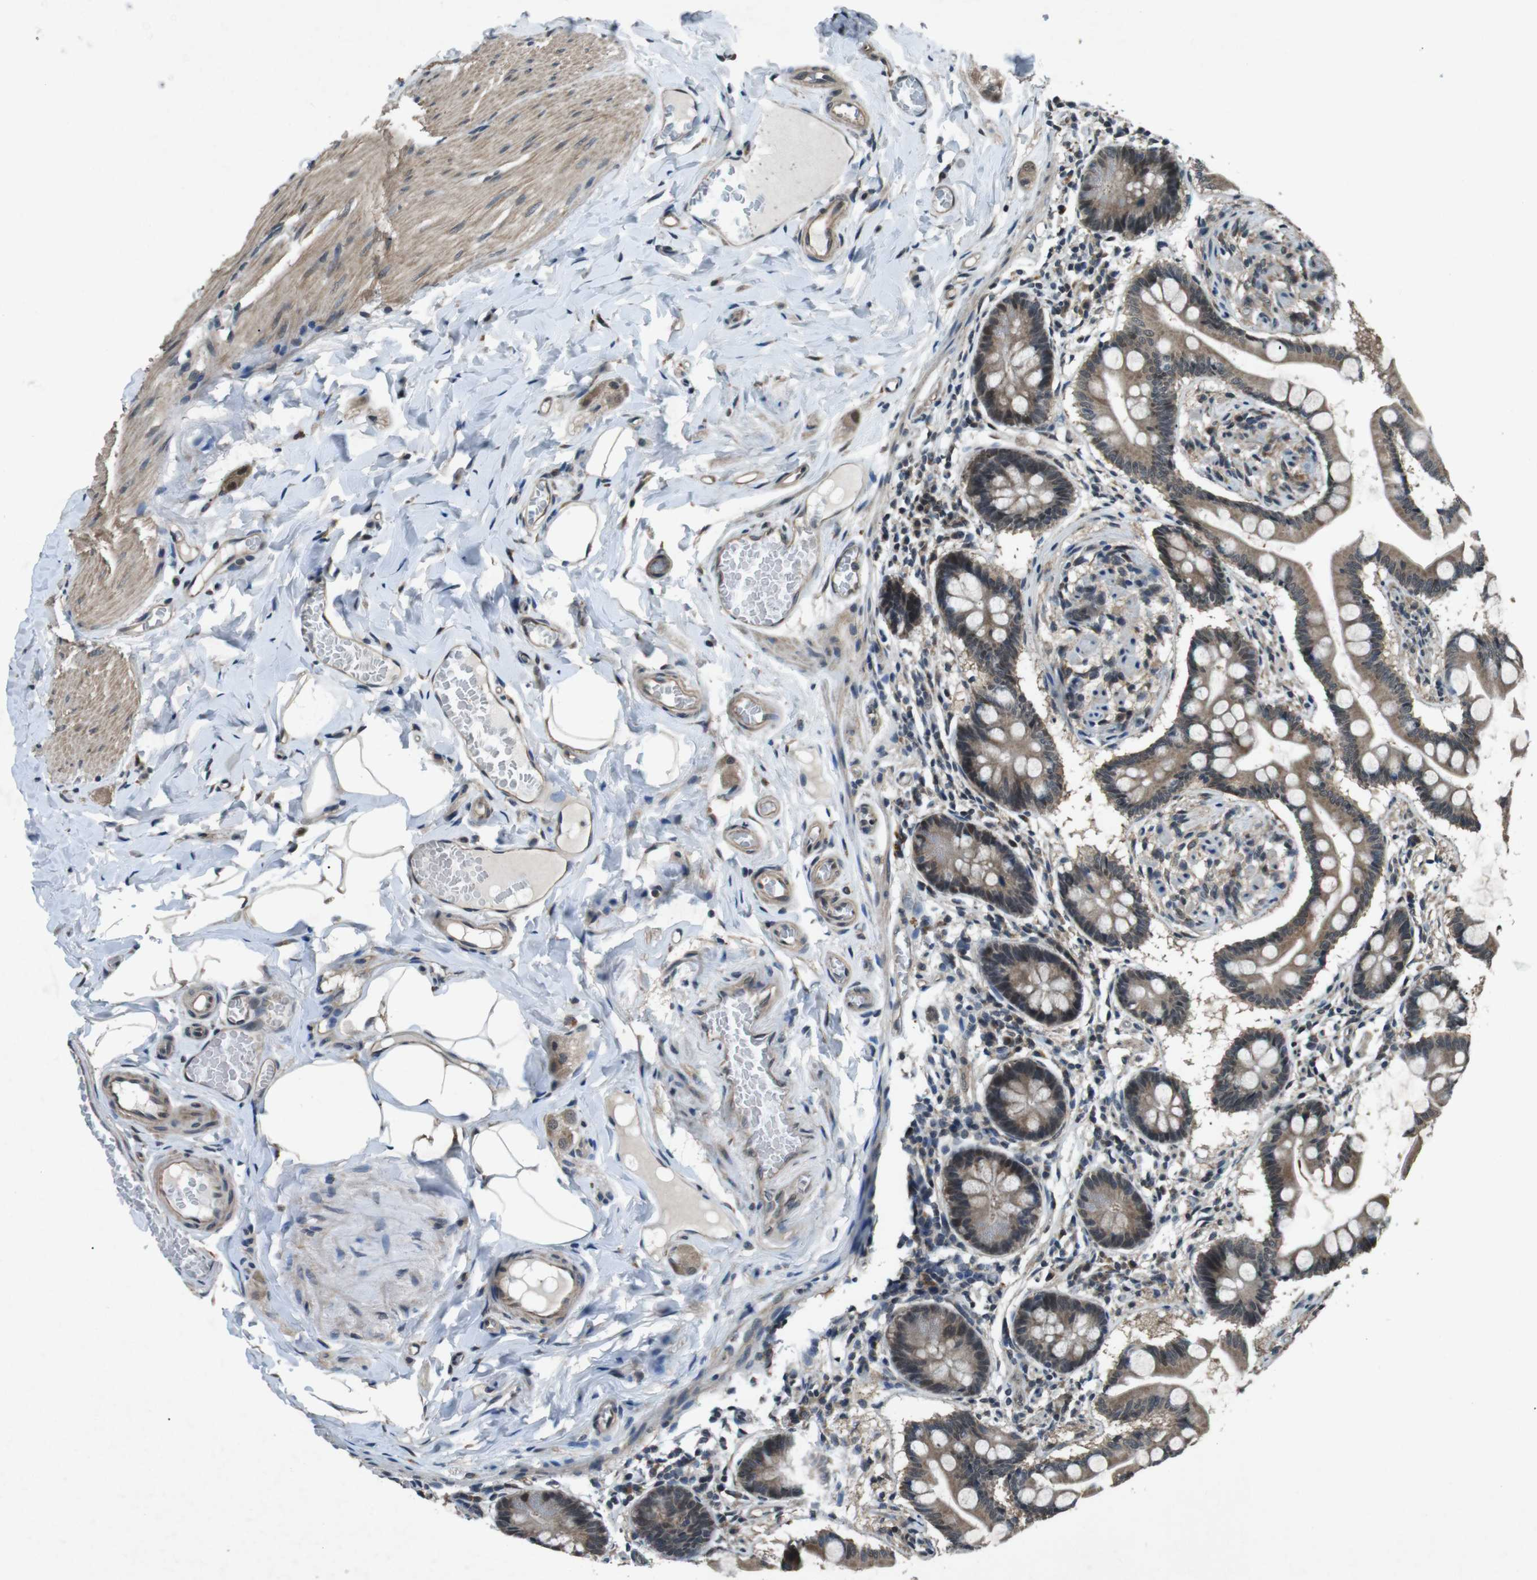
{"staining": {"intensity": "moderate", "quantity": ">75%", "location": "cytoplasmic/membranous,nuclear"}, "tissue": "small intestine", "cell_type": "Glandular cells", "image_type": "normal", "snomed": [{"axis": "morphology", "description": "Normal tissue, NOS"}, {"axis": "topography", "description": "Small intestine"}], "caption": "Glandular cells reveal moderate cytoplasmic/membranous,nuclear positivity in about >75% of cells in normal small intestine.", "gene": "SOCS1", "patient": {"sex": "male", "age": 41}}